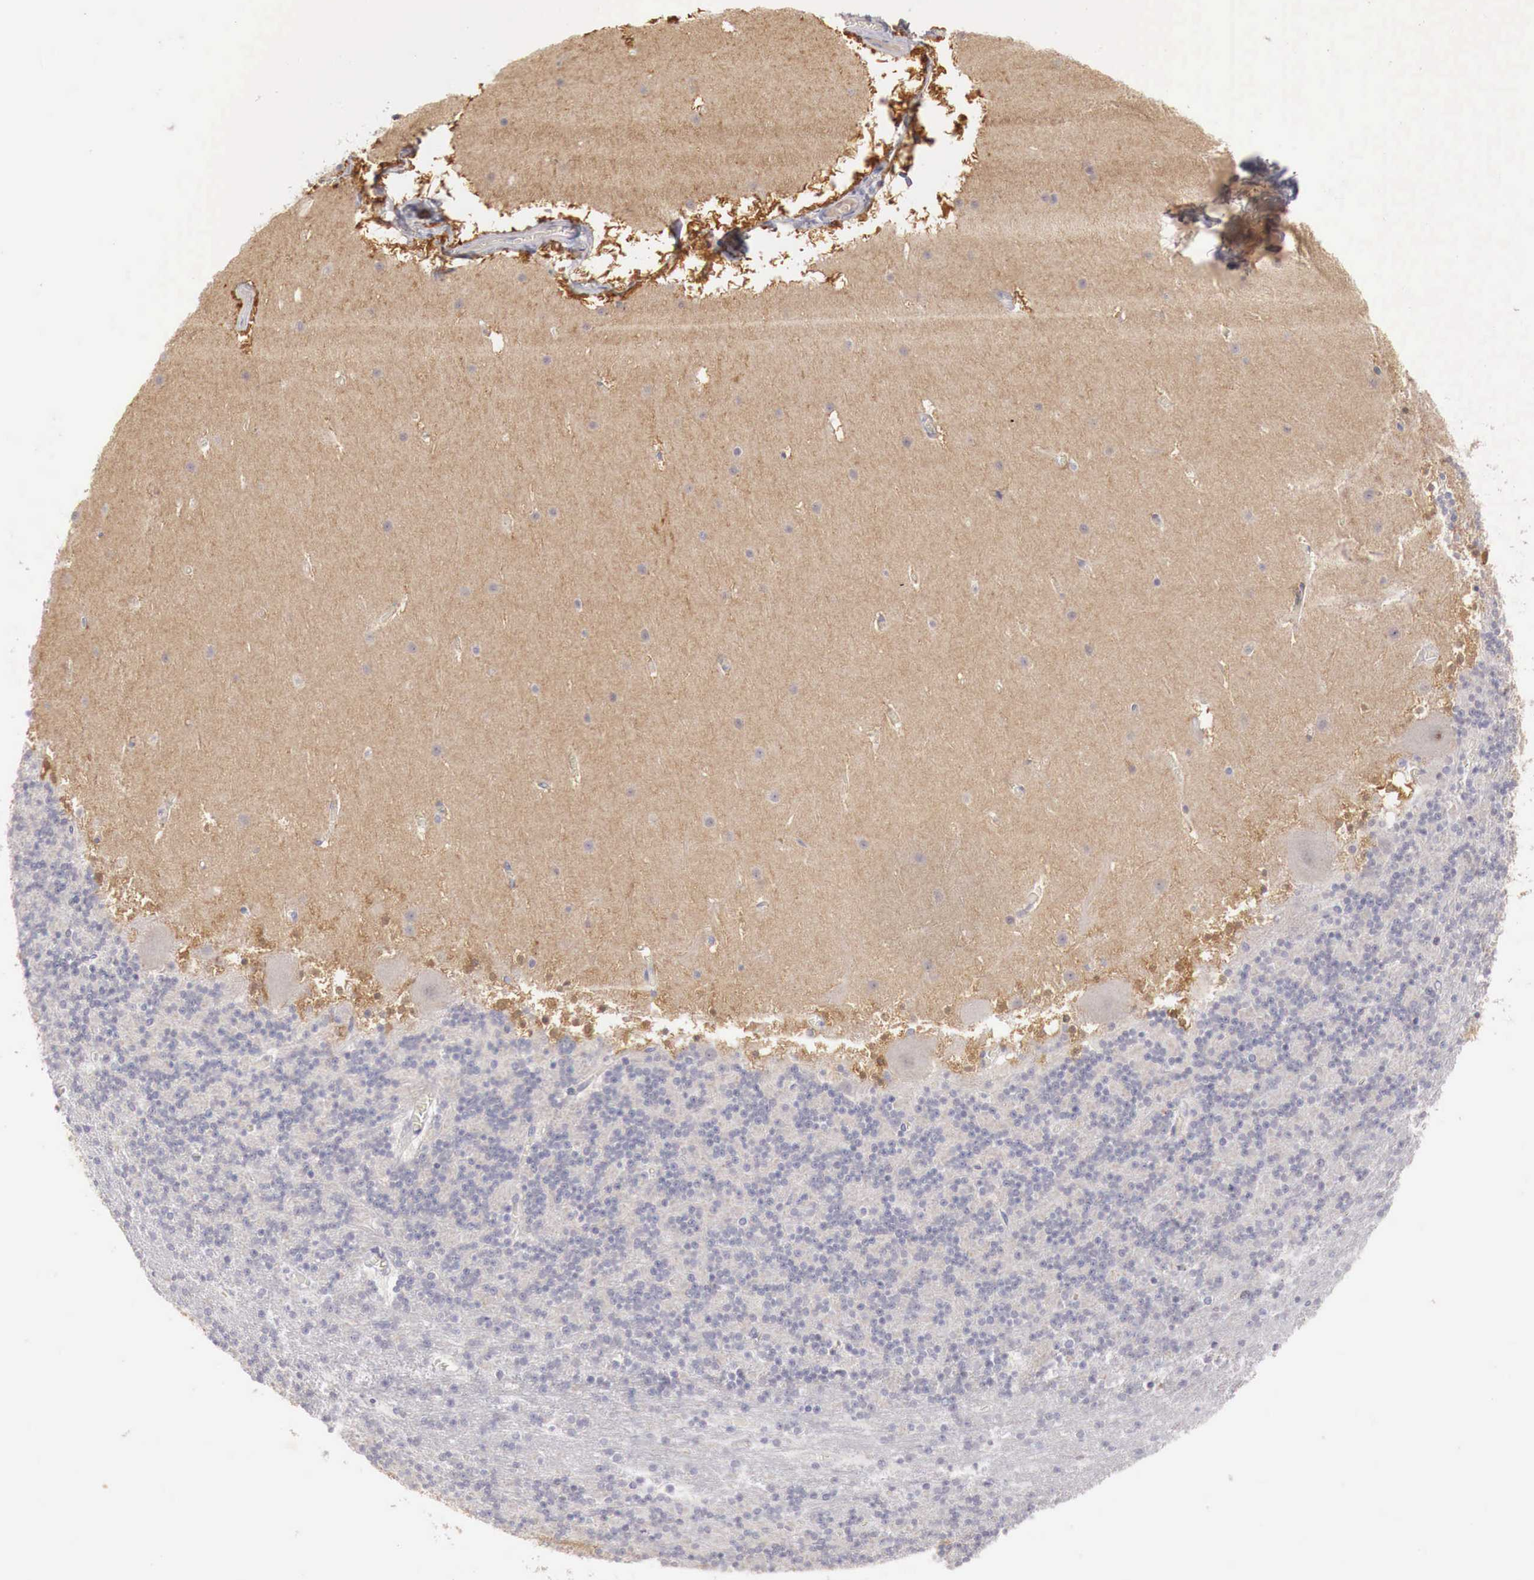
{"staining": {"intensity": "negative", "quantity": "none", "location": "none"}, "tissue": "cerebellum", "cell_type": "Cells in granular layer", "image_type": "normal", "snomed": [{"axis": "morphology", "description": "Normal tissue, NOS"}, {"axis": "topography", "description": "Cerebellum"}], "caption": "Immunohistochemical staining of unremarkable cerebellum exhibits no significant expression in cells in granular layer.", "gene": "GATA1", "patient": {"sex": "male", "age": 45}}